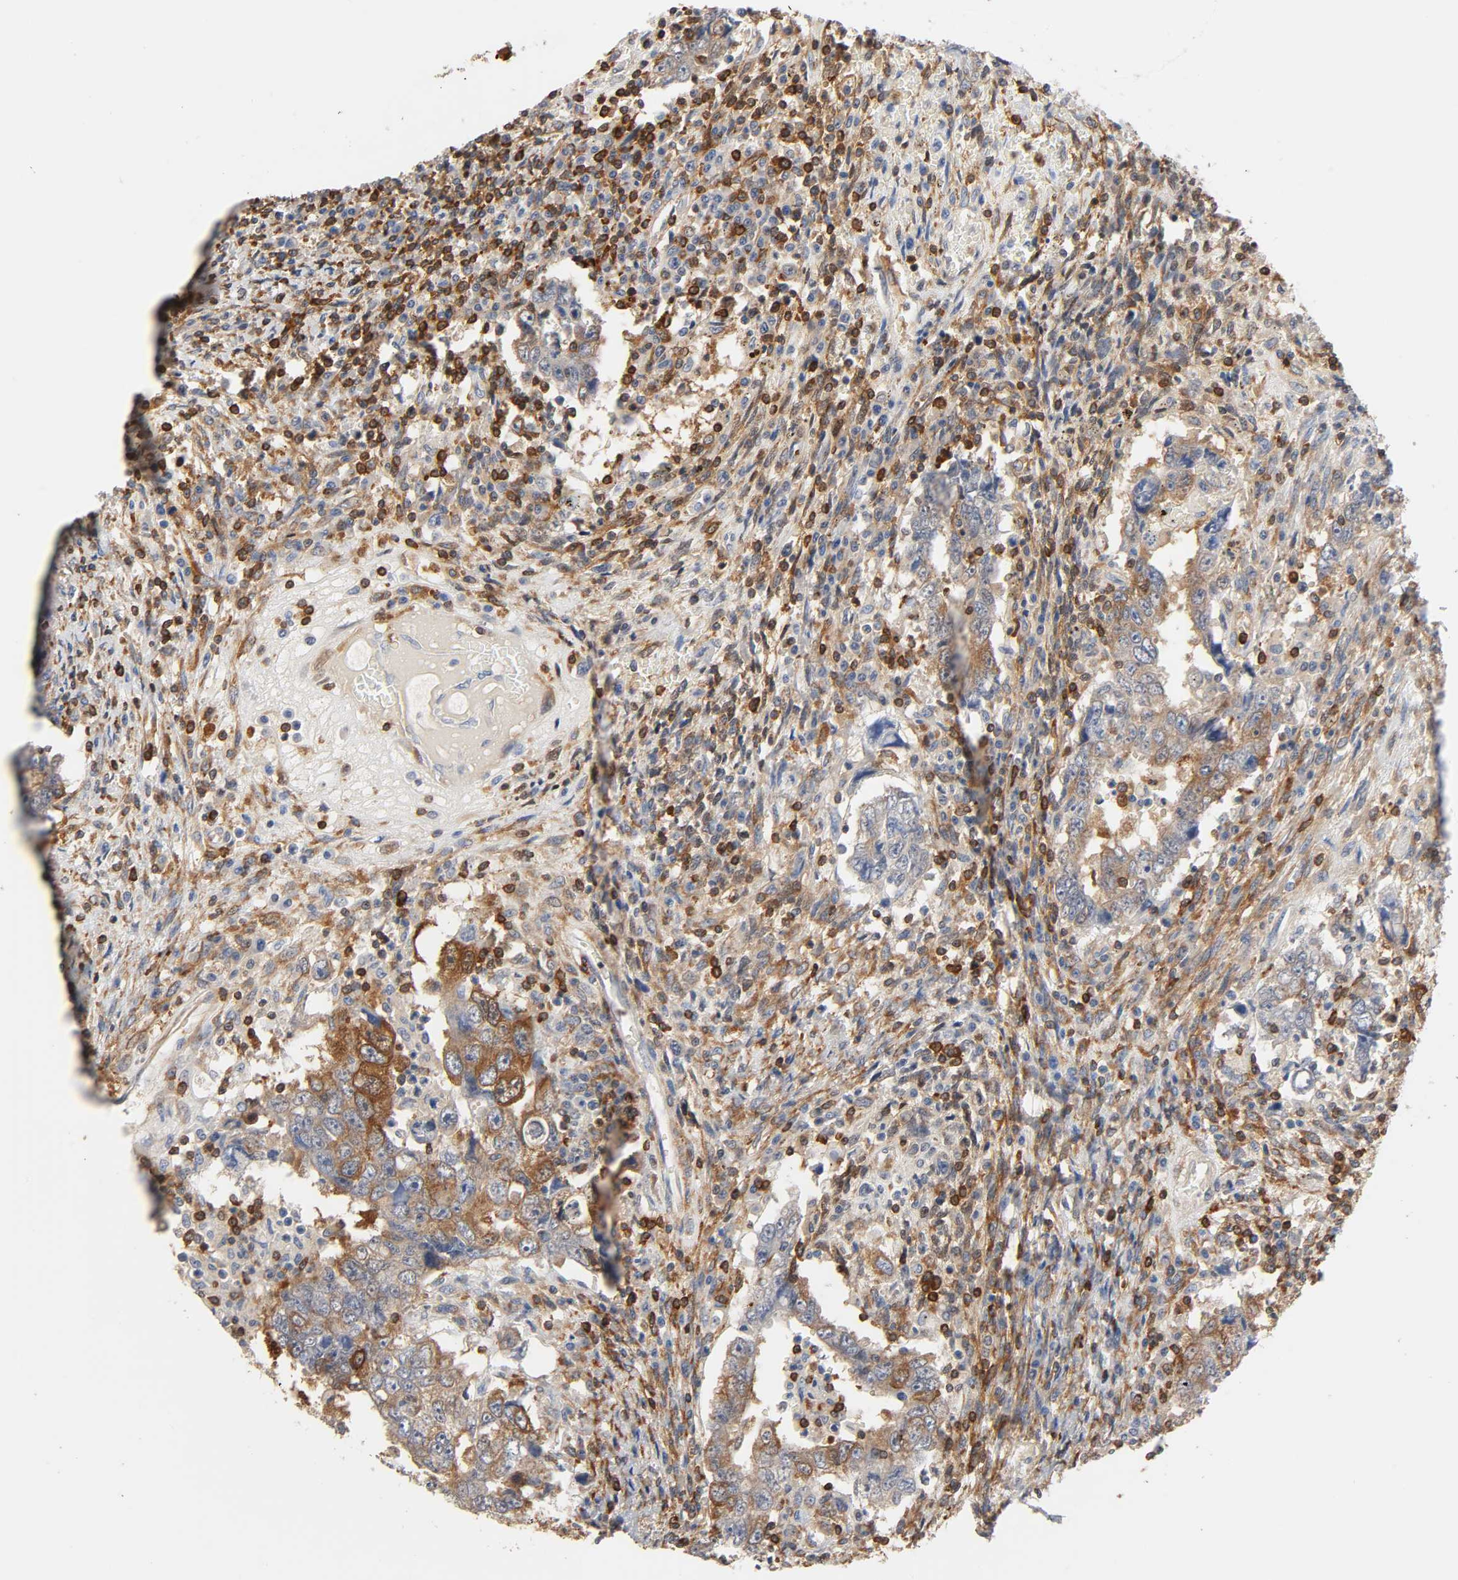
{"staining": {"intensity": "strong", "quantity": ">75%", "location": "cytoplasmic/membranous"}, "tissue": "testis cancer", "cell_type": "Tumor cells", "image_type": "cancer", "snomed": [{"axis": "morphology", "description": "Carcinoma, Embryonal, NOS"}, {"axis": "topography", "description": "Testis"}], "caption": "This histopathology image displays testis embryonal carcinoma stained with immunohistochemistry (IHC) to label a protein in brown. The cytoplasmic/membranous of tumor cells show strong positivity for the protein. Nuclei are counter-stained blue.", "gene": "BIN1", "patient": {"sex": "male", "age": 26}}